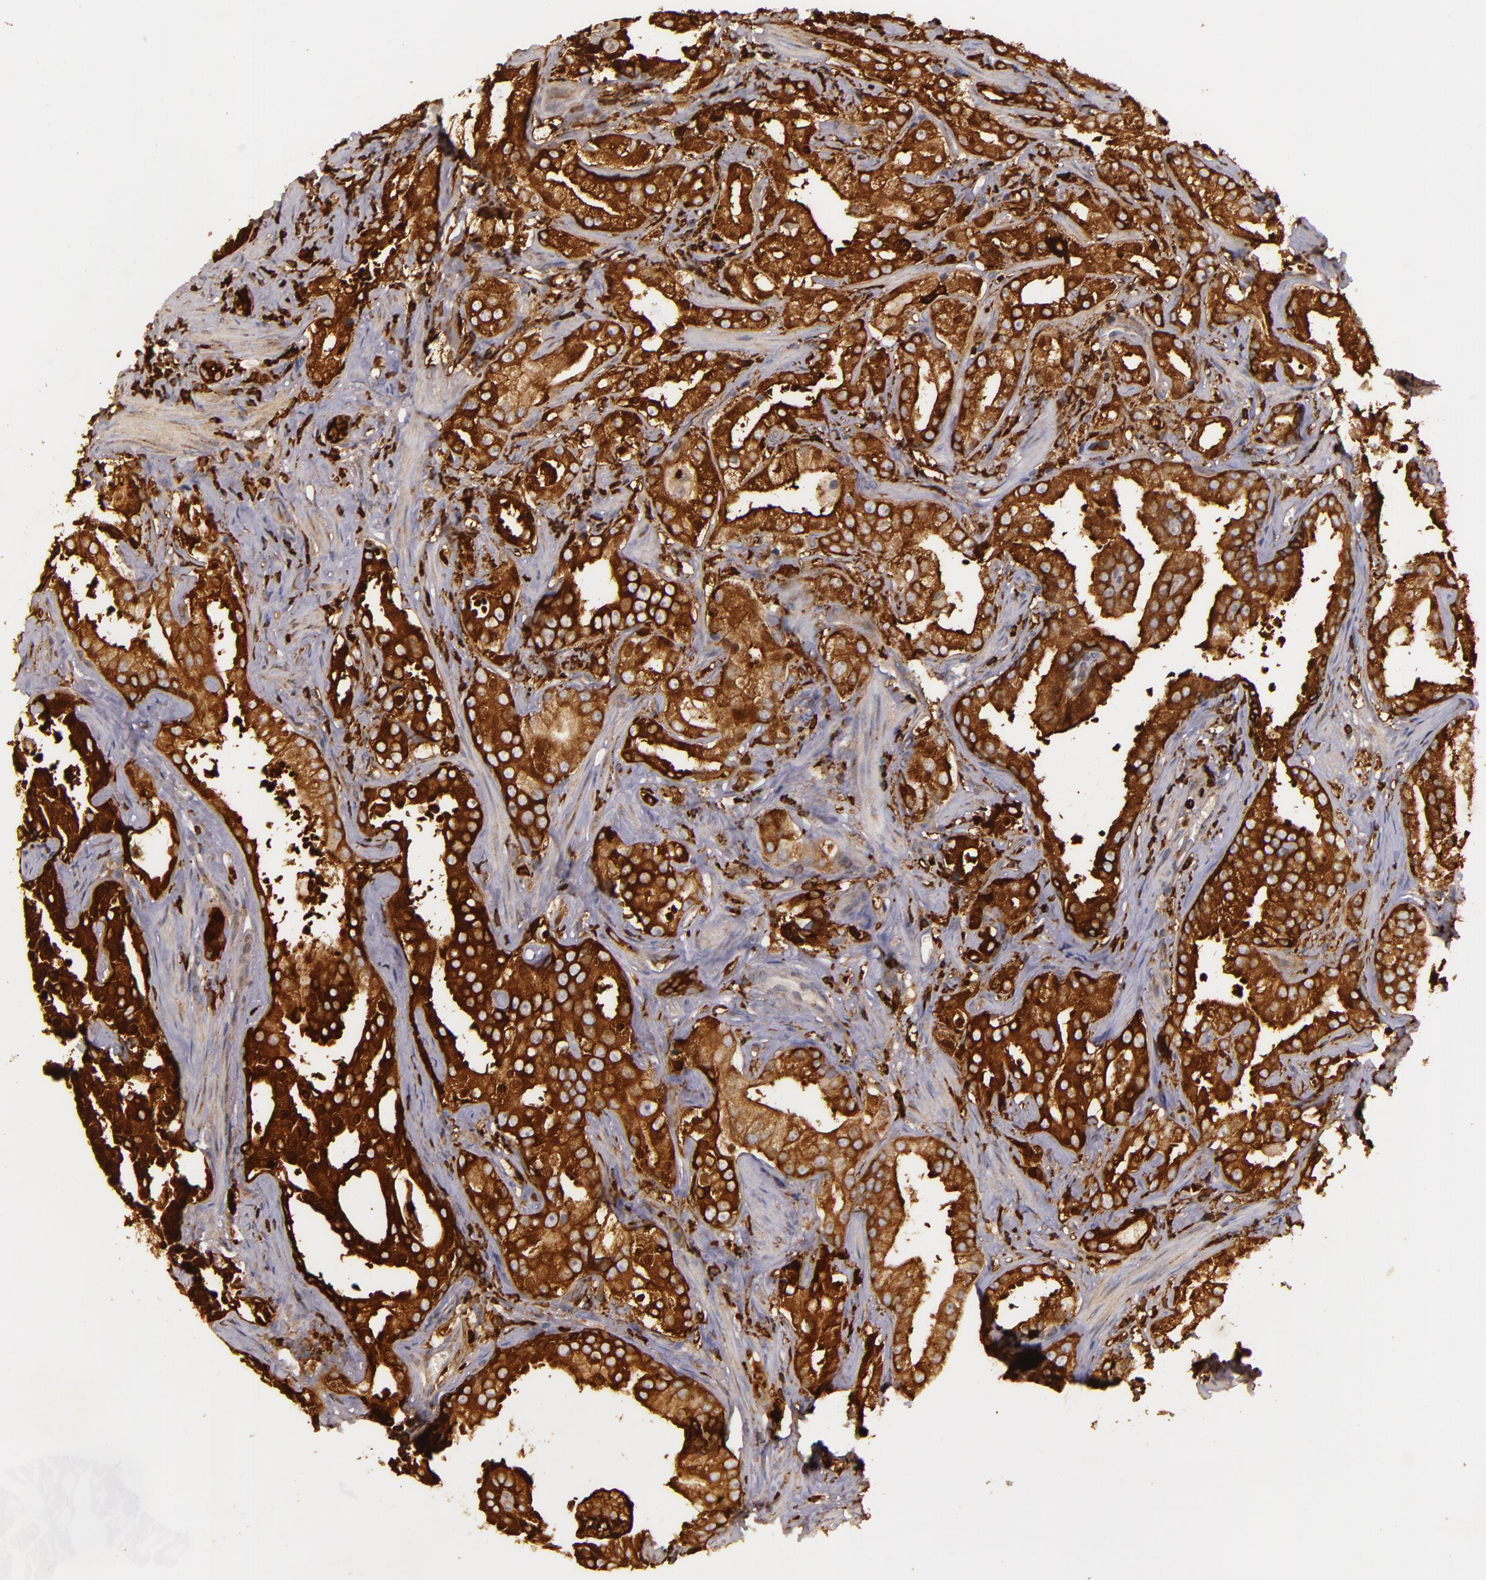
{"staining": {"intensity": "strong", "quantity": ">75%", "location": "cytoplasmic/membranous"}, "tissue": "prostate cancer", "cell_type": "Tumor cells", "image_type": "cancer", "snomed": [{"axis": "morphology", "description": "Adenocarcinoma, Low grade"}, {"axis": "topography", "description": "Prostate"}], "caption": "The photomicrograph displays a brown stain indicating the presence of a protein in the cytoplasmic/membranous of tumor cells in prostate cancer (low-grade adenocarcinoma).", "gene": "SLC9A3R1", "patient": {"sex": "male", "age": 59}}